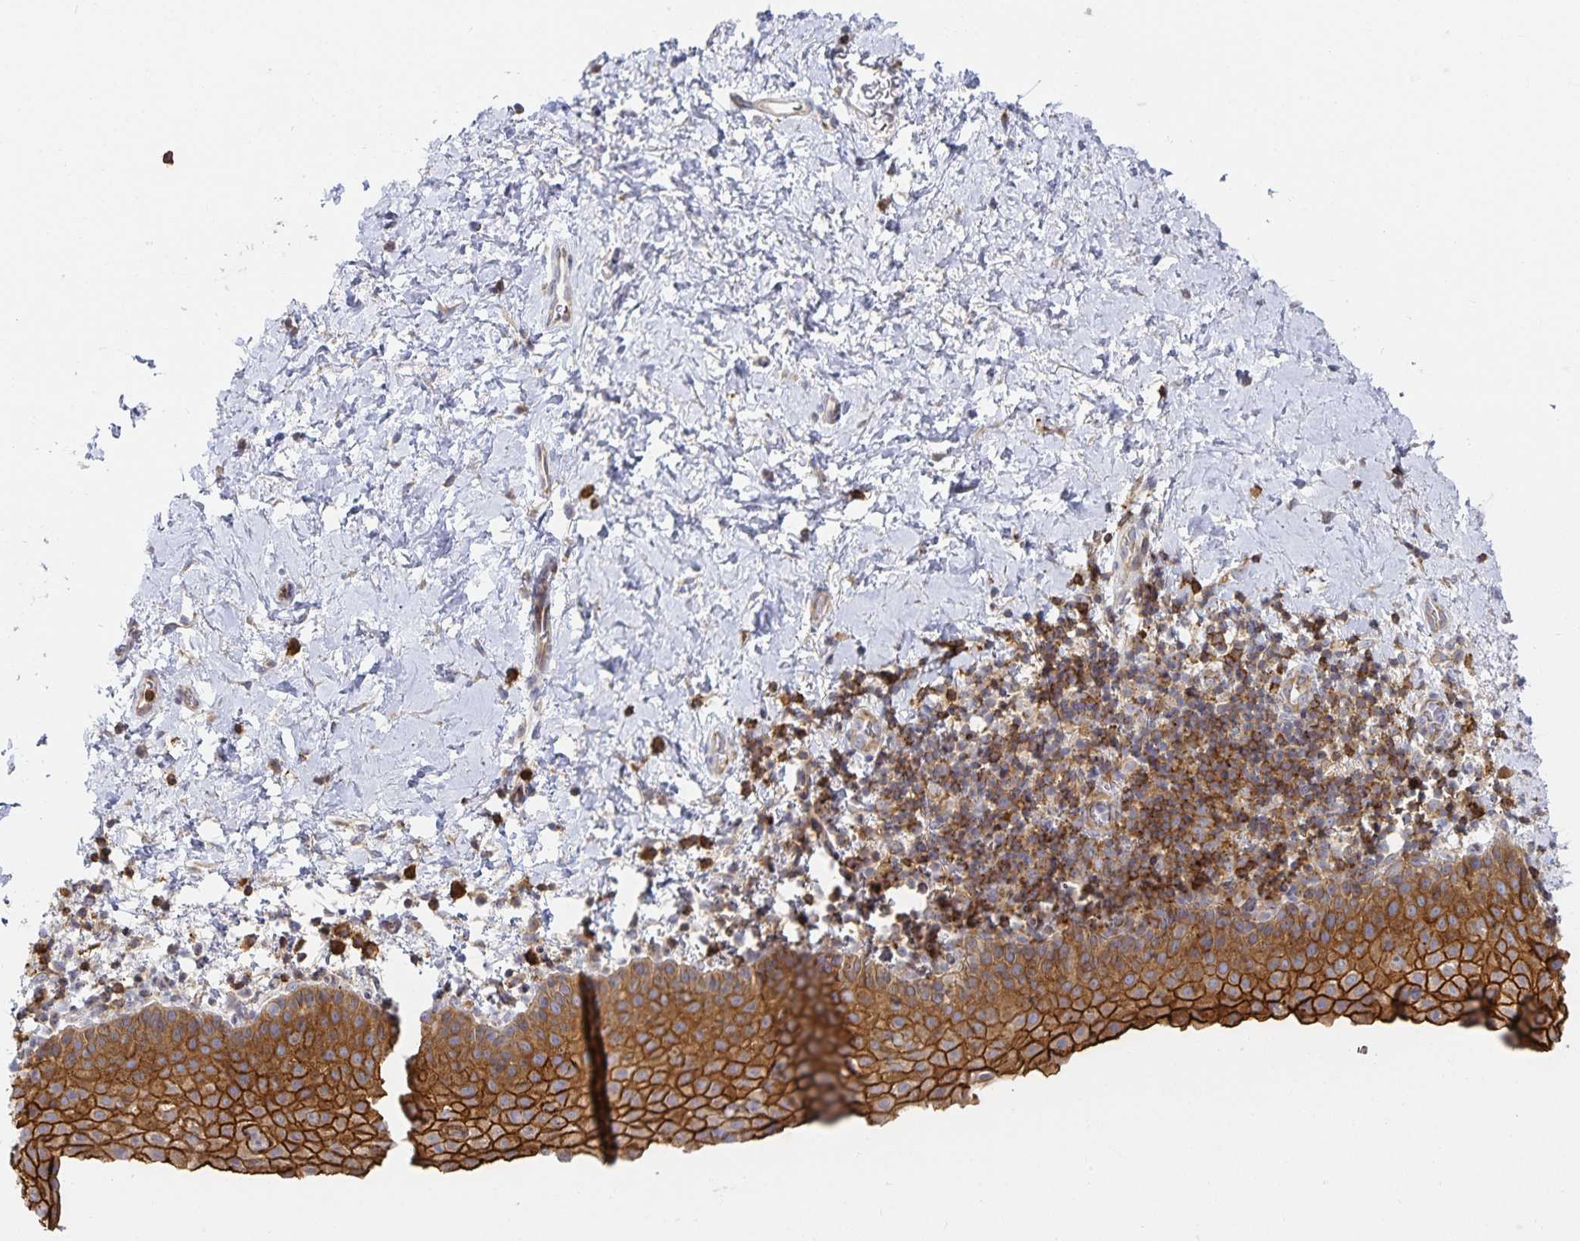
{"staining": {"intensity": "strong", "quantity": "25%-75%", "location": "cytoplasmic/membranous"}, "tissue": "vagina", "cell_type": "Squamous epithelial cells", "image_type": "normal", "snomed": [{"axis": "morphology", "description": "Normal tissue, NOS"}, {"axis": "topography", "description": "Vagina"}], "caption": "High-magnification brightfield microscopy of normal vagina stained with DAB (brown) and counterstained with hematoxylin (blue). squamous epithelial cells exhibit strong cytoplasmic/membranous positivity is appreciated in approximately25%-75% of cells.", "gene": "NOMO1", "patient": {"sex": "female", "age": 61}}